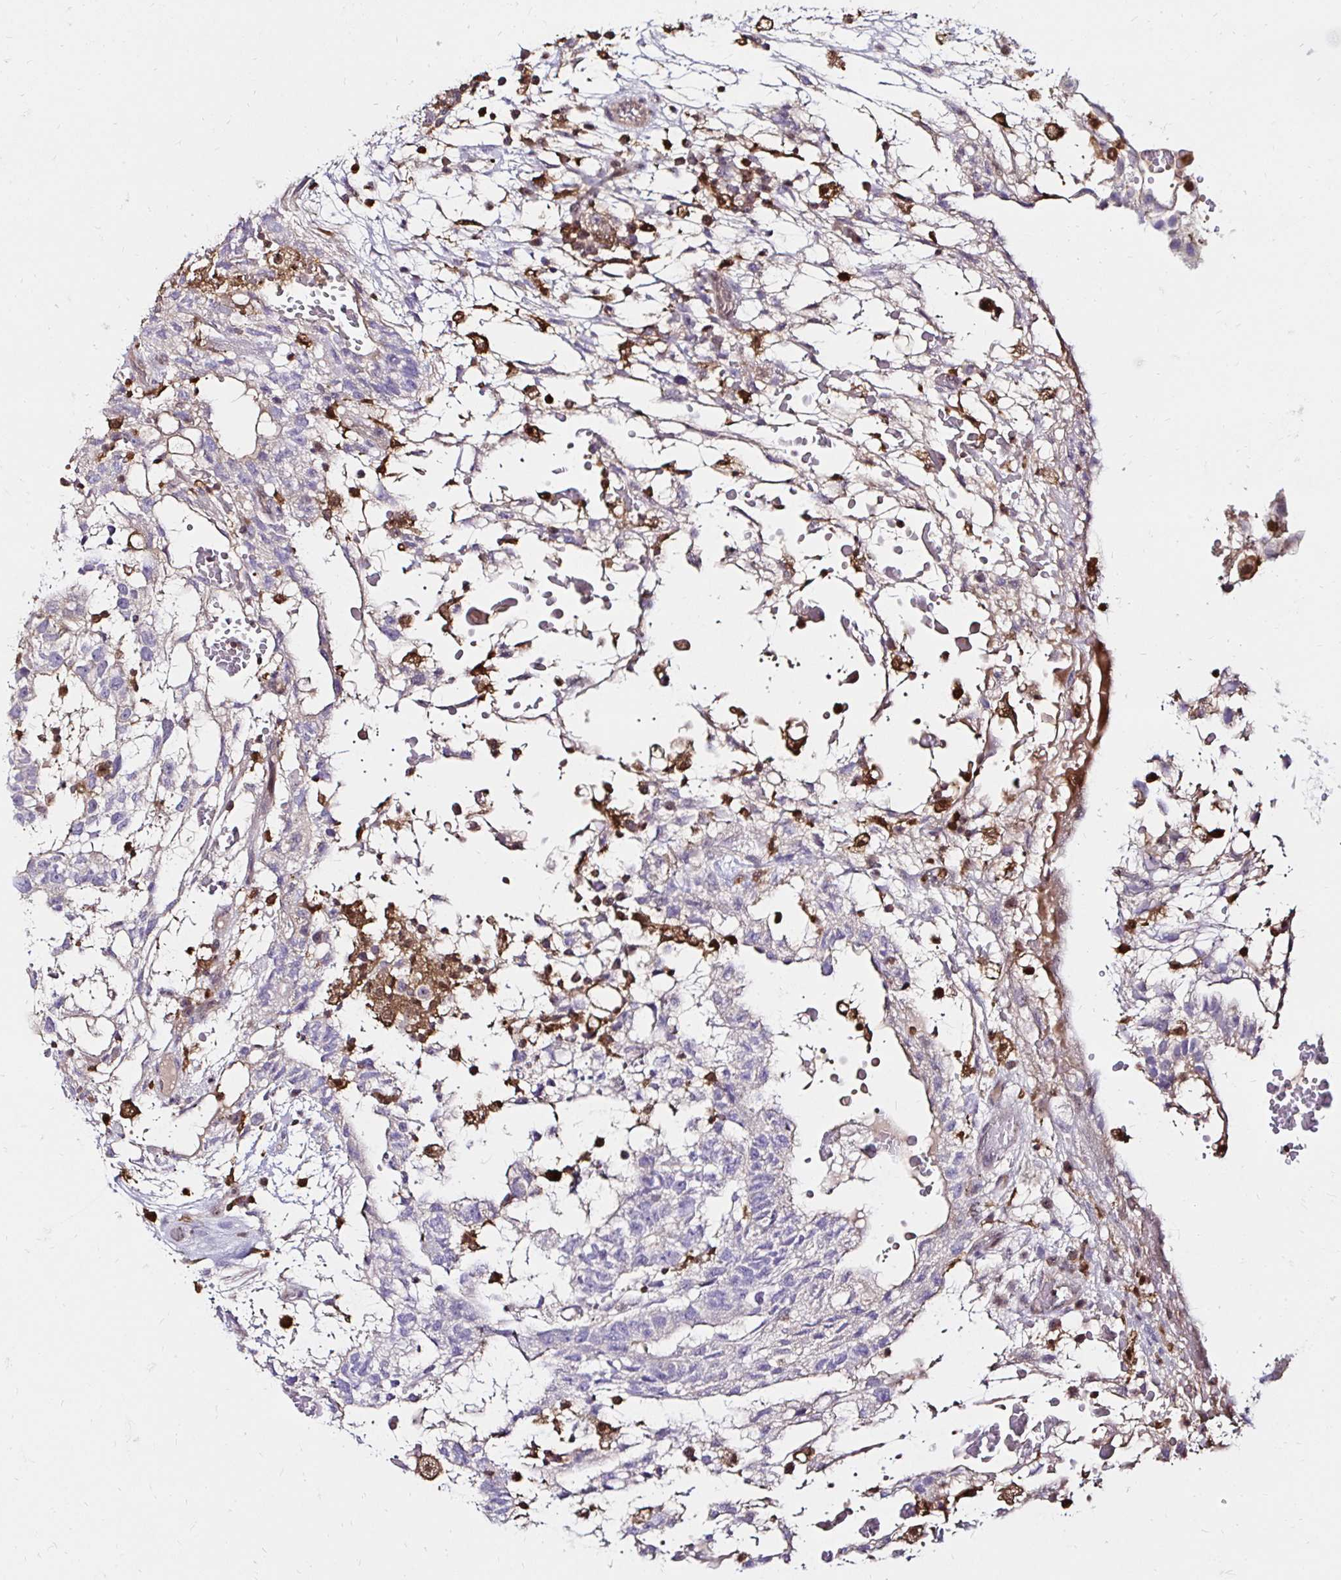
{"staining": {"intensity": "negative", "quantity": "none", "location": "none"}, "tissue": "testis cancer", "cell_type": "Tumor cells", "image_type": "cancer", "snomed": [{"axis": "morphology", "description": "Normal tissue, NOS"}, {"axis": "morphology", "description": "Carcinoma, Embryonal, NOS"}, {"axis": "topography", "description": "Testis"}], "caption": "Tumor cells show no significant protein positivity in testis cancer. (DAB immunohistochemistry, high magnification).", "gene": "PYCARD", "patient": {"sex": "male", "age": 32}}